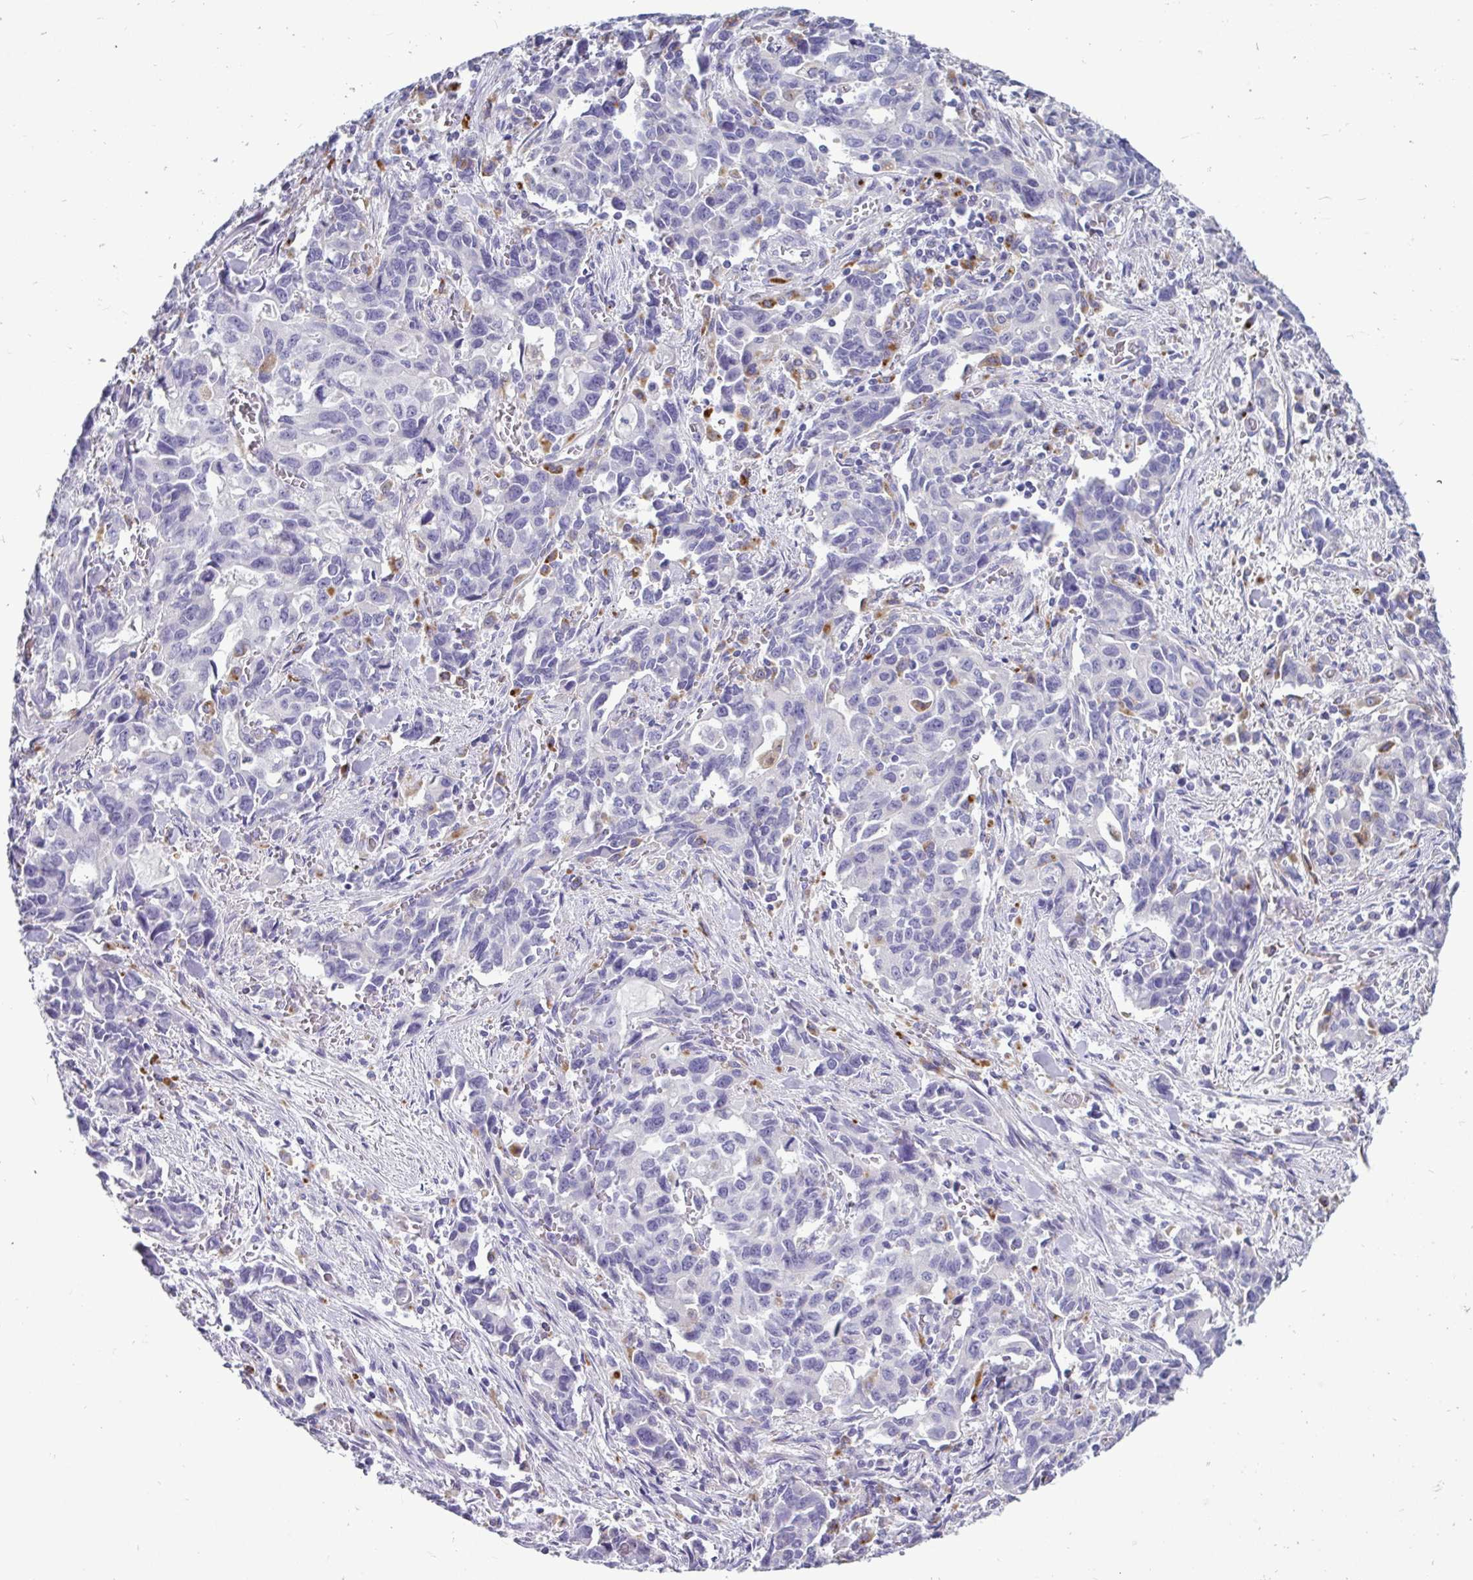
{"staining": {"intensity": "negative", "quantity": "none", "location": "none"}, "tissue": "stomach cancer", "cell_type": "Tumor cells", "image_type": "cancer", "snomed": [{"axis": "morphology", "description": "Adenocarcinoma, NOS"}, {"axis": "topography", "description": "Stomach, upper"}], "caption": "There is no significant expression in tumor cells of adenocarcinoma (stomach).", "gene": "CTSZ", "patient": {"sex": "male", "age": 85}}